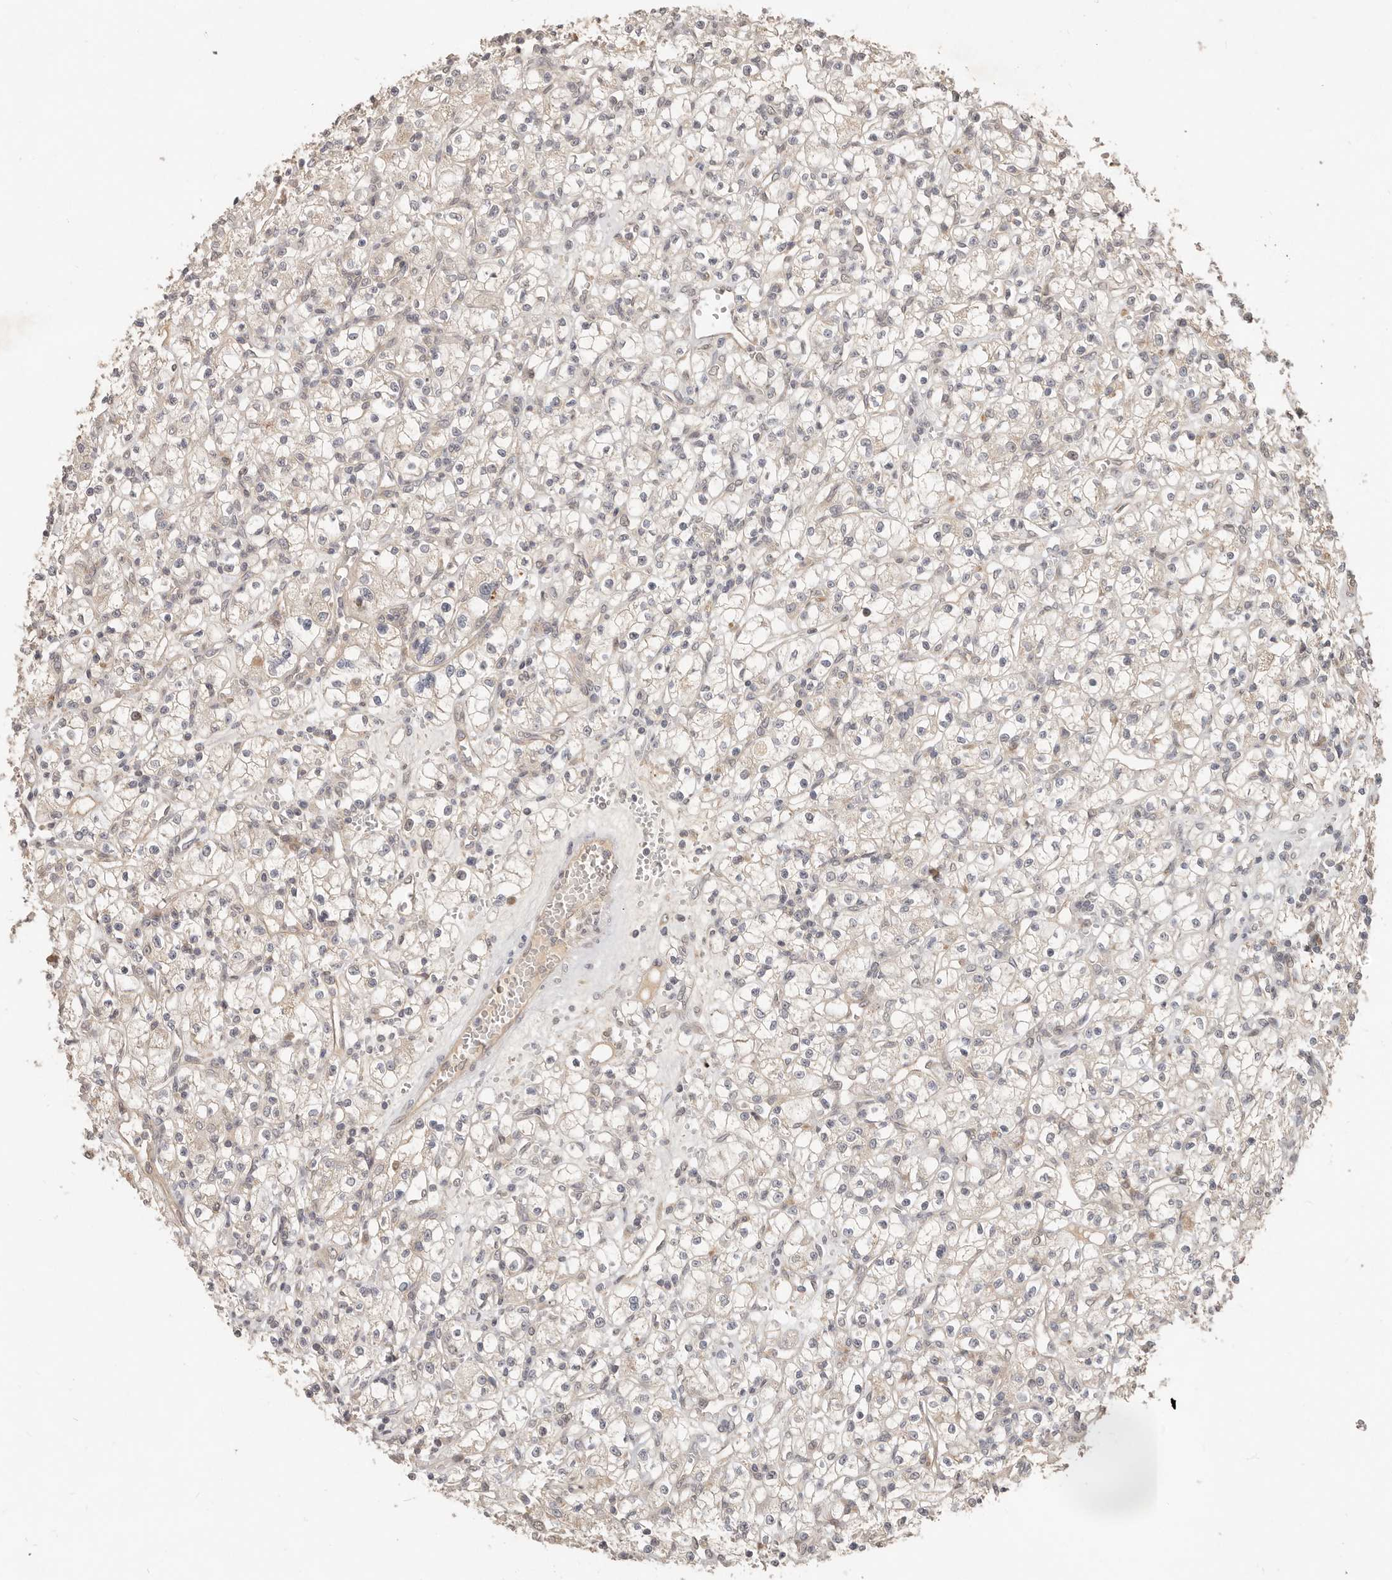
{"staining": {"intensity": "negative", "quantity": "none", "location": "none"}, "tissue": "renal cancer", "cell_type": "Tumor cells", "image_type": "cancer", "snomed": [{"axis": "morphology", "description": "Adenocarcinoma, NOS"}, {"axis": "topography", "description": "Kidney"}], "caption": "Immunohistochemical staining of human renal cancer exhibits no significant staining in tumor cells.", "gene": "MTFR2", "patient": {"sex": "female", "age": 59}}